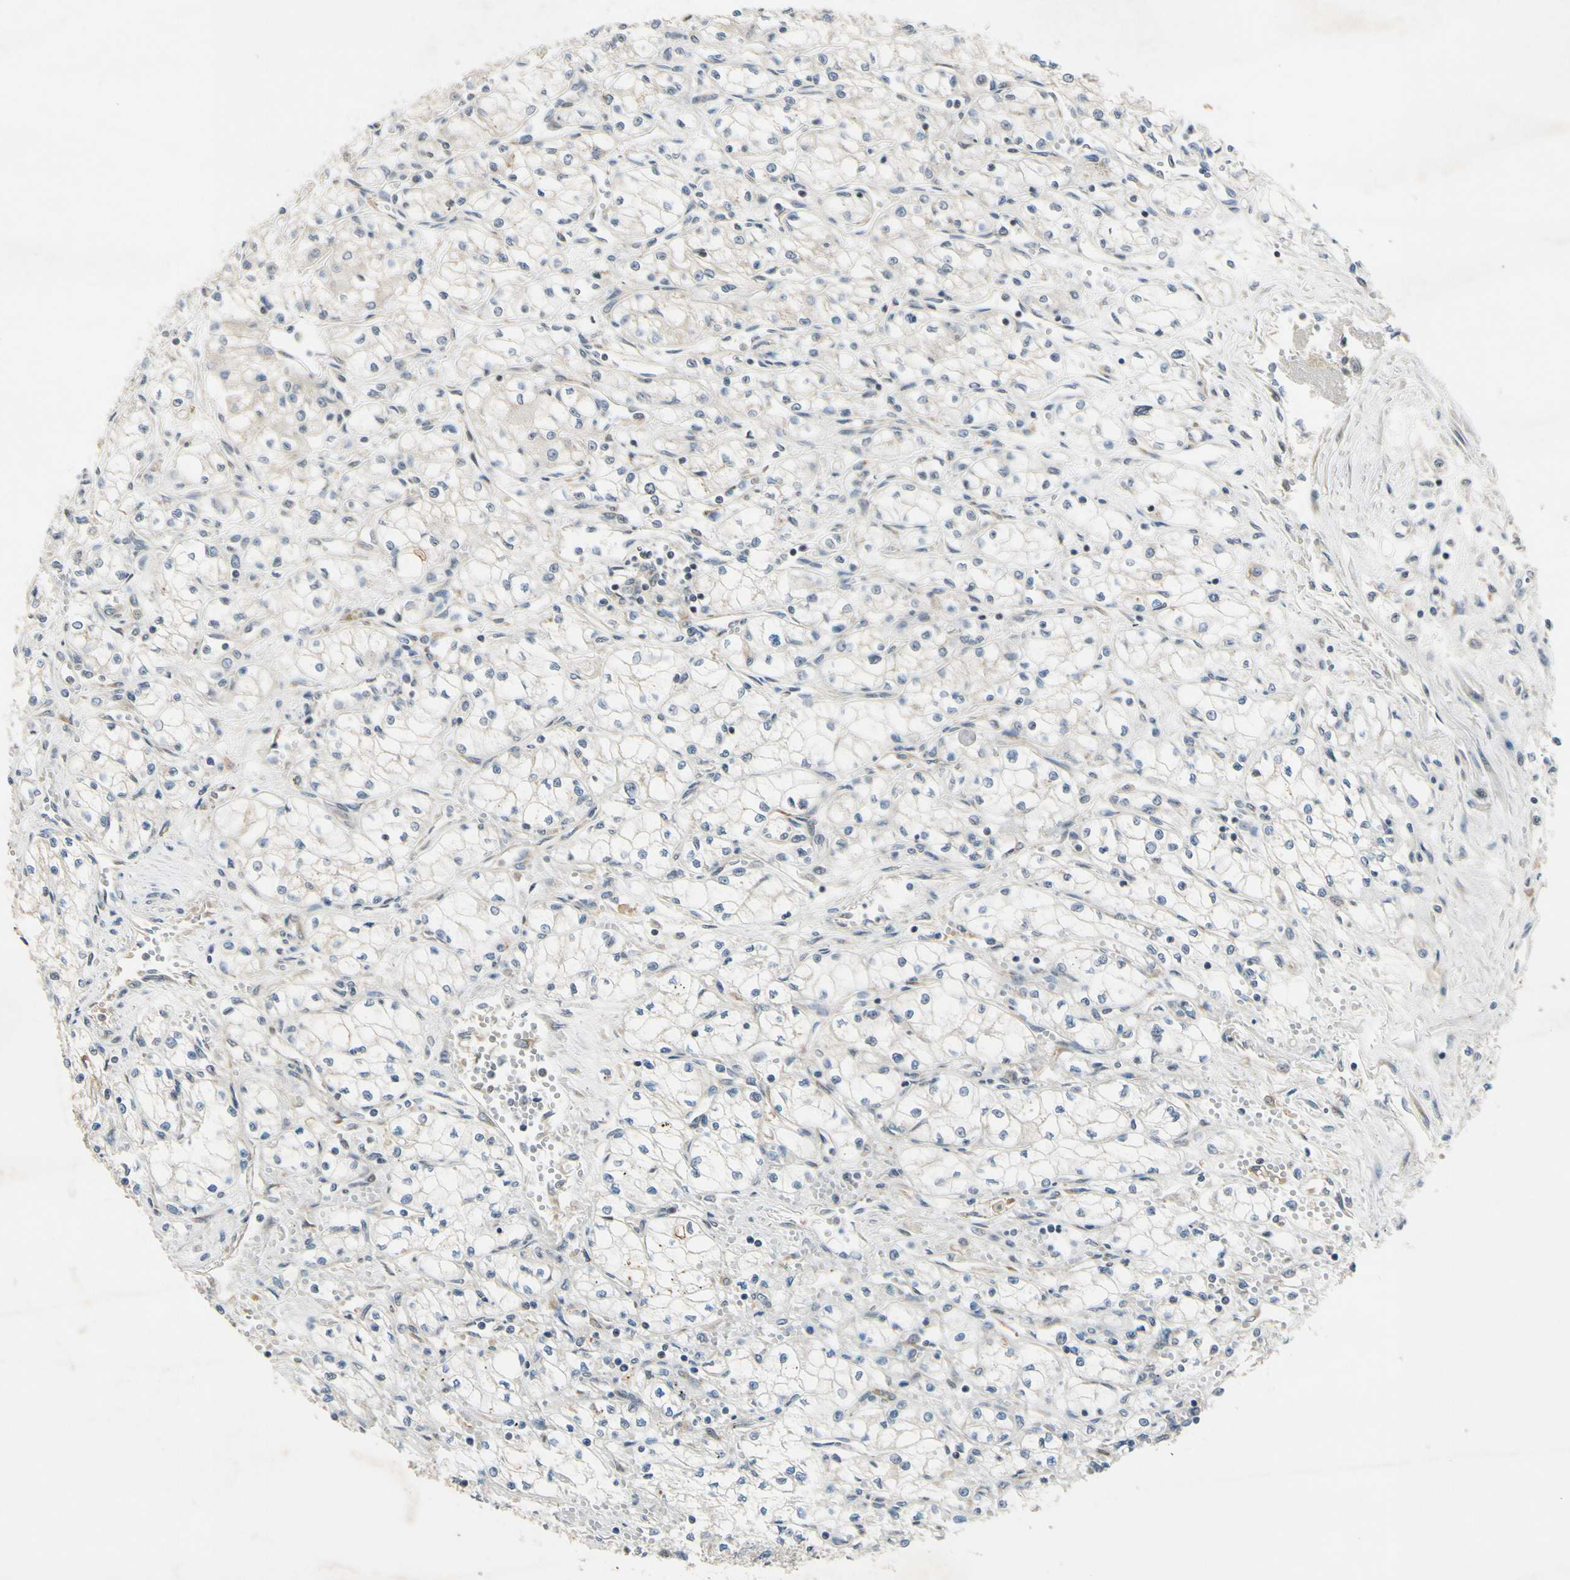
{"staining": {"intensity": "negative", "quantity": "none", "location": "none"}, "tissue": "renal cancer", "cell_type": "Tumor cells", "image_type": "cancer", "snomed": [{"axis": "morphology", "description": "Normal tissue, NOS"}, {"axis": "morphology", "description": "Adenocarcinoma, NOS"}, {"axis": "topography", "description": "Kidney"}], "caption": "High magnification brightfield microscopy of renal cancer (adenocarcinoma) stained with DAB (3,3'-diaminobenzidine) (brown) and counterstained with hematoxylin (blue): tumor cells show no significant expression.", "gene": "RPS6KB2", "patient": {"sex": "male", "age": 59}}